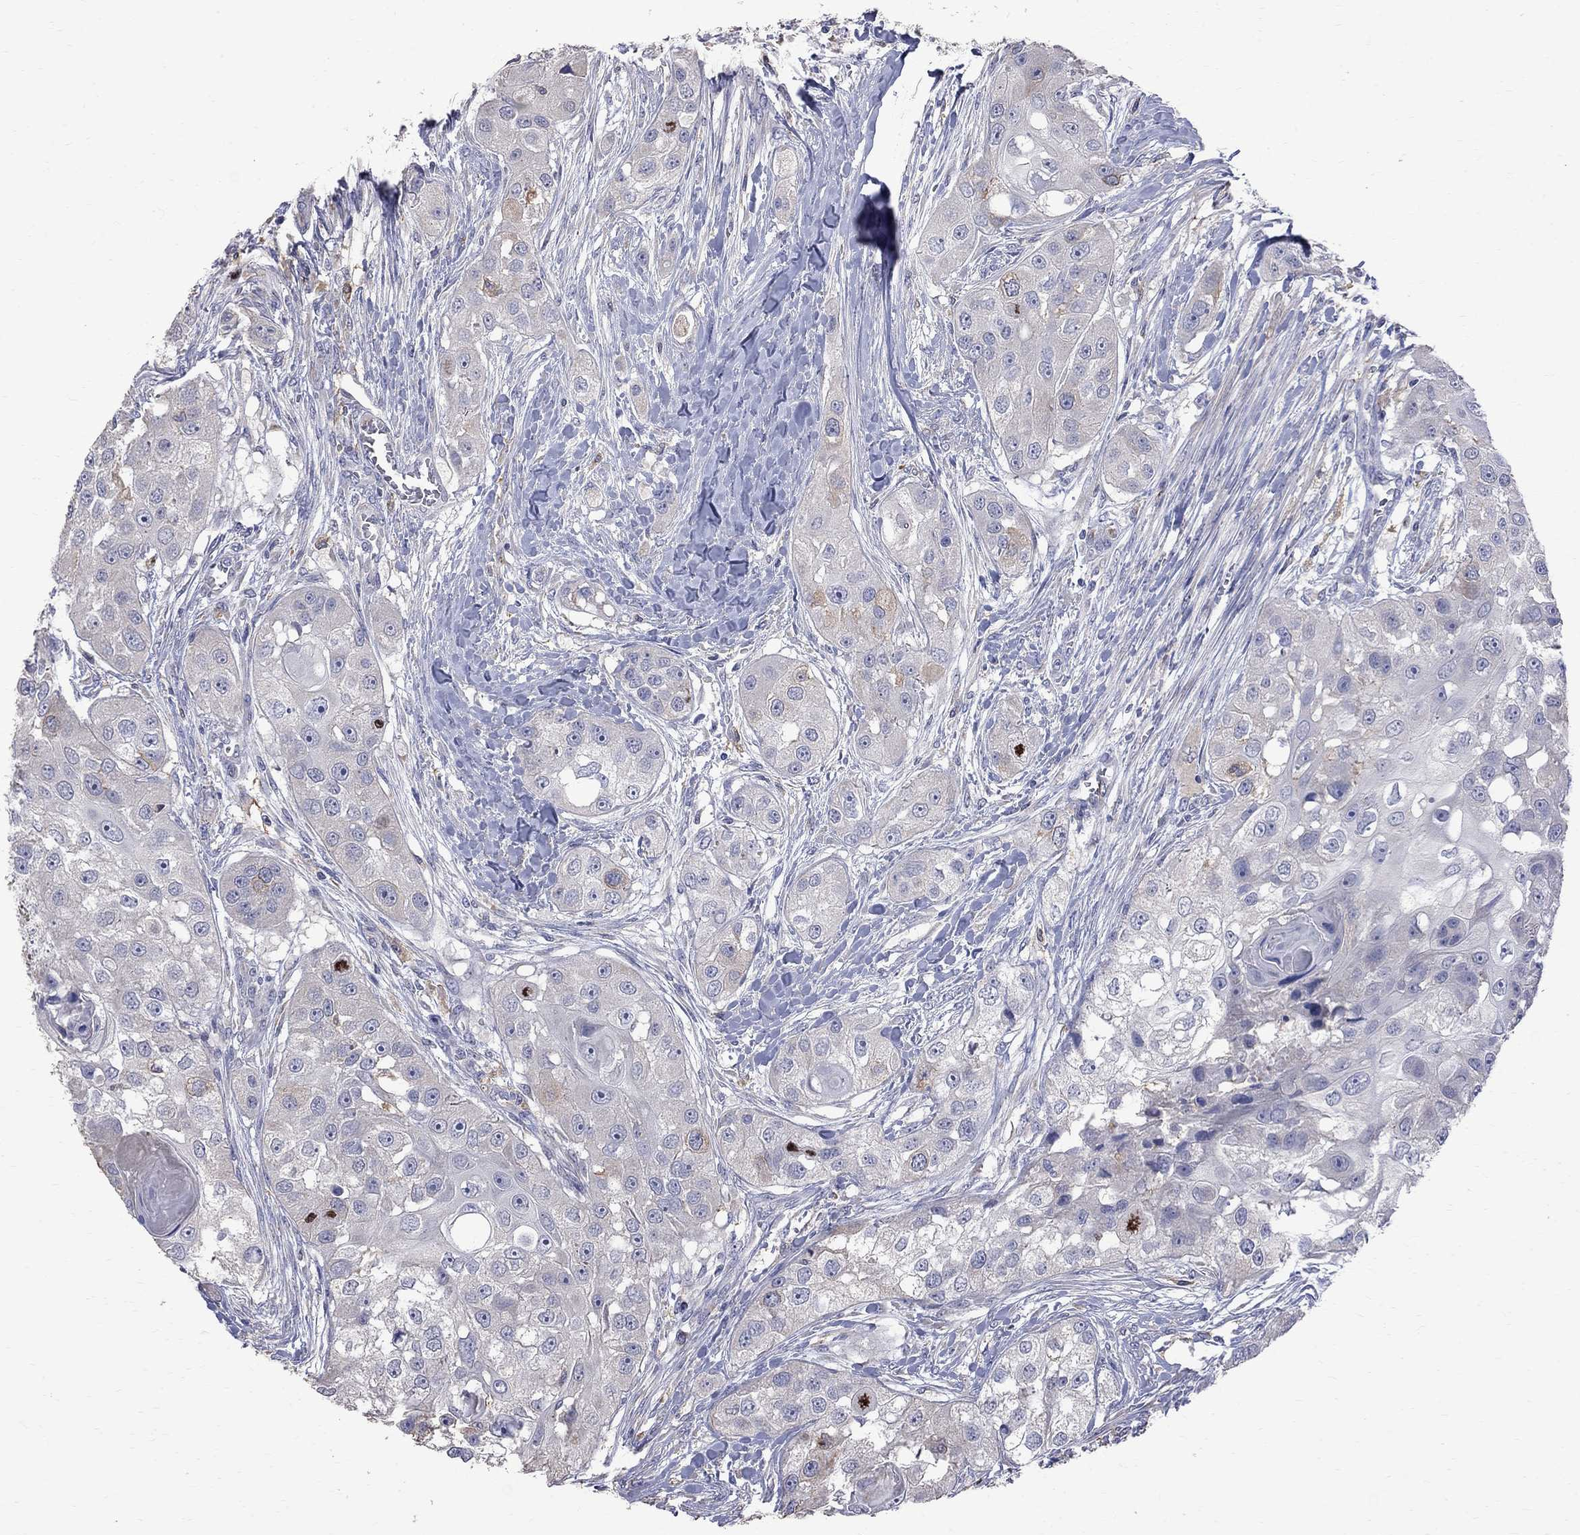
{"staining": {"intensity": "weak", "quantity": "<25%", "location": "cytoplasmic/membranous"}, "tissue": "head and neck cancer", "cell_type": "Tumor cells", "image_type": "cancer", "snomed": [{"axis": "morphology", "description": "Normal tissue, NOS"}, {"axis": "morphology", "description": "Squamous cell carcinoma, NOS"}, {"axis": "topography", "description": "Skeletal muscle"}, {"axis": "topography", "description": "Head-Neck"}], "caption": "This is a micrograph of immunohistochemistry staining of head and neck squamous cell carcinoma, which shows no positivity in tumor cells.", "gene": "CKAP2", "patient": {"sex": "male", "age": 51}}